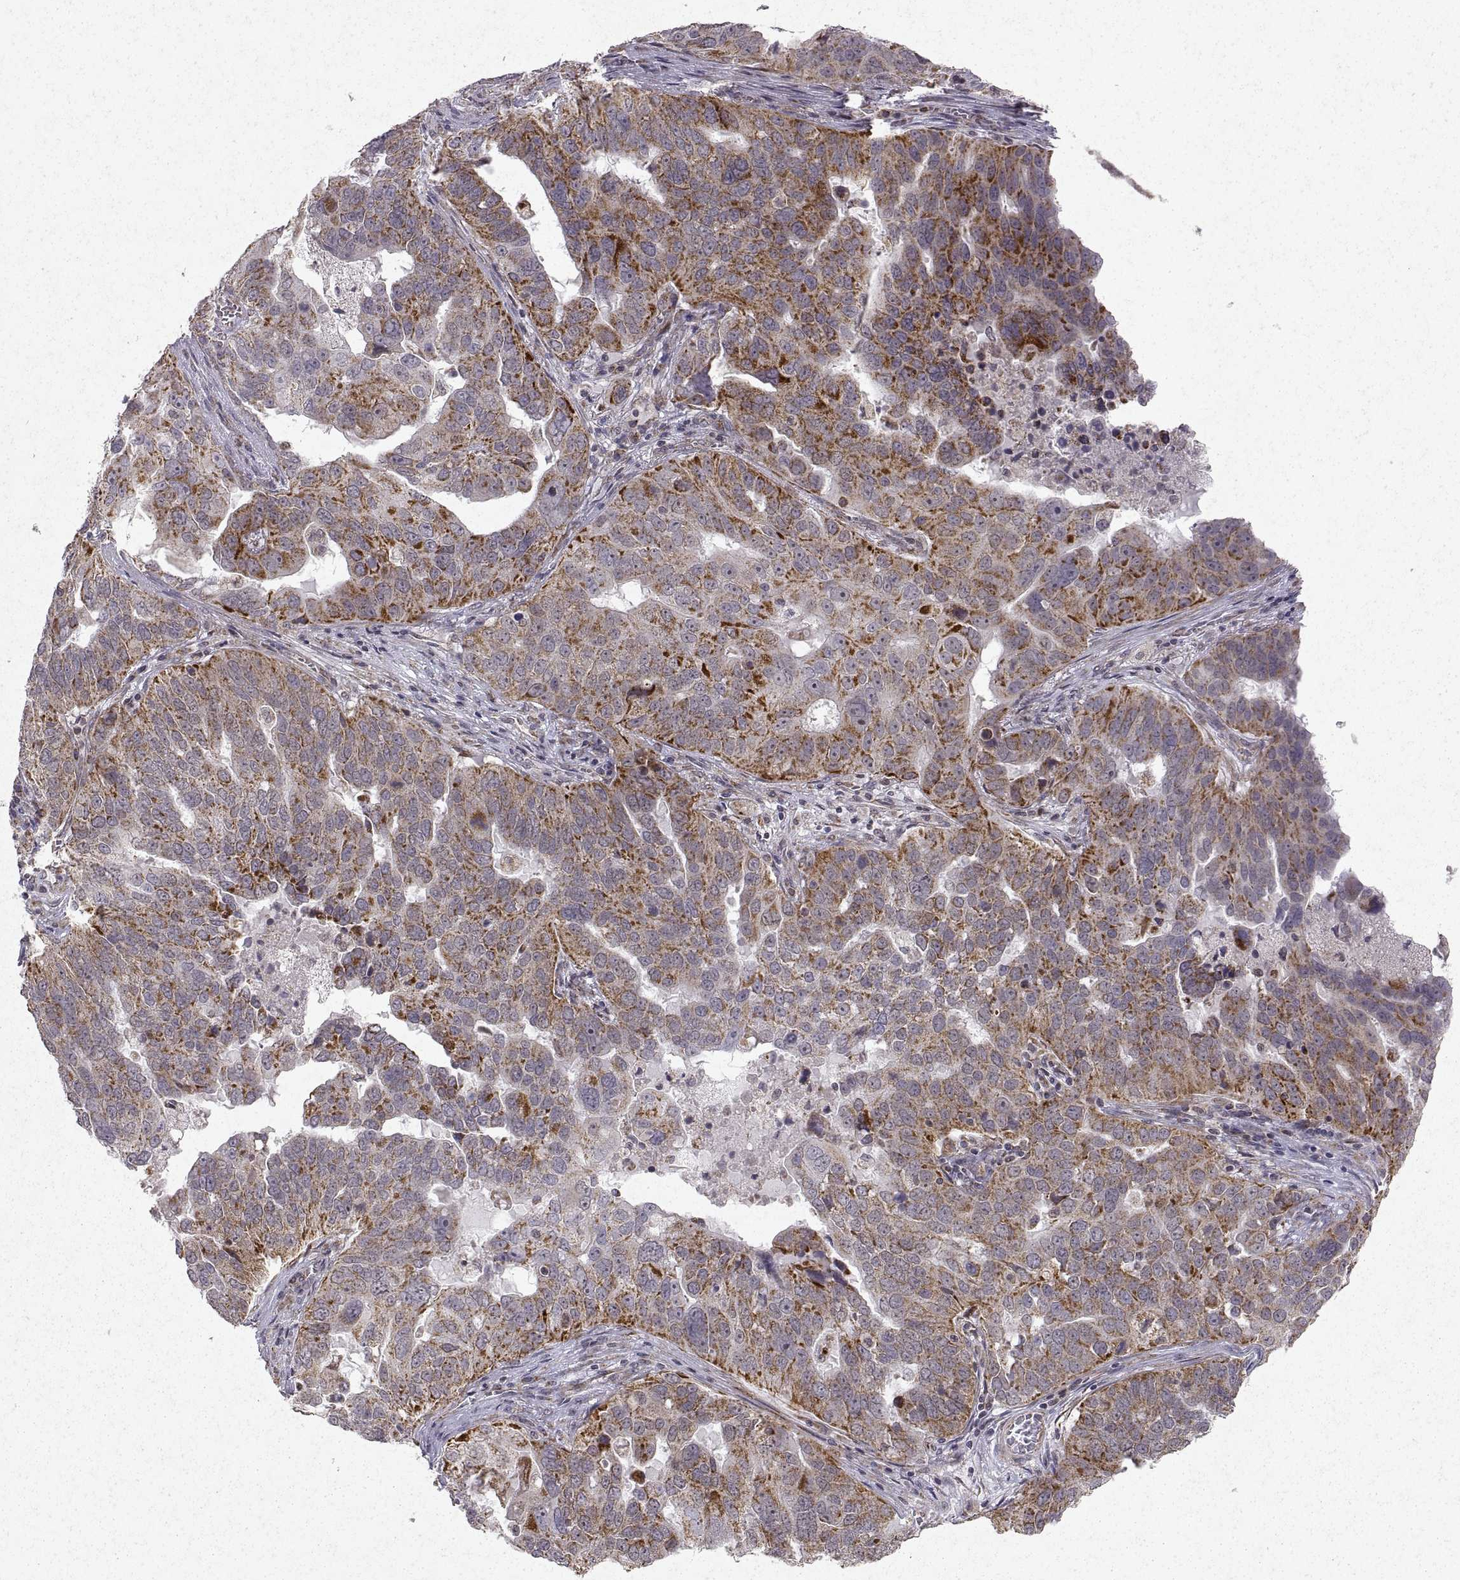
{"staining": {"intensity": "moderate", "quantity": "25%-75%", "location": "cytoplasmic/membranous"}, "tissue": "ovarian cancer", "cell_type": "Tumor cells", "image_type": "cancer", "snomed": [{"axis": "morphology", "description": "Carcinoma, endometroid"}, {"axis": "topography", "description": "Soft tissue"}, {"axis": "topography", "description": "Ovary"}], "caption": "Immunohistochemical staining of human endometroid carcinoma (ovarian) demonstrates moderate cytoplasmic/membranous protein positivity in about 25%-75% of tumor cells.", "gene": "MANBAL", "patient": {"sex": "female", "age": 52}}